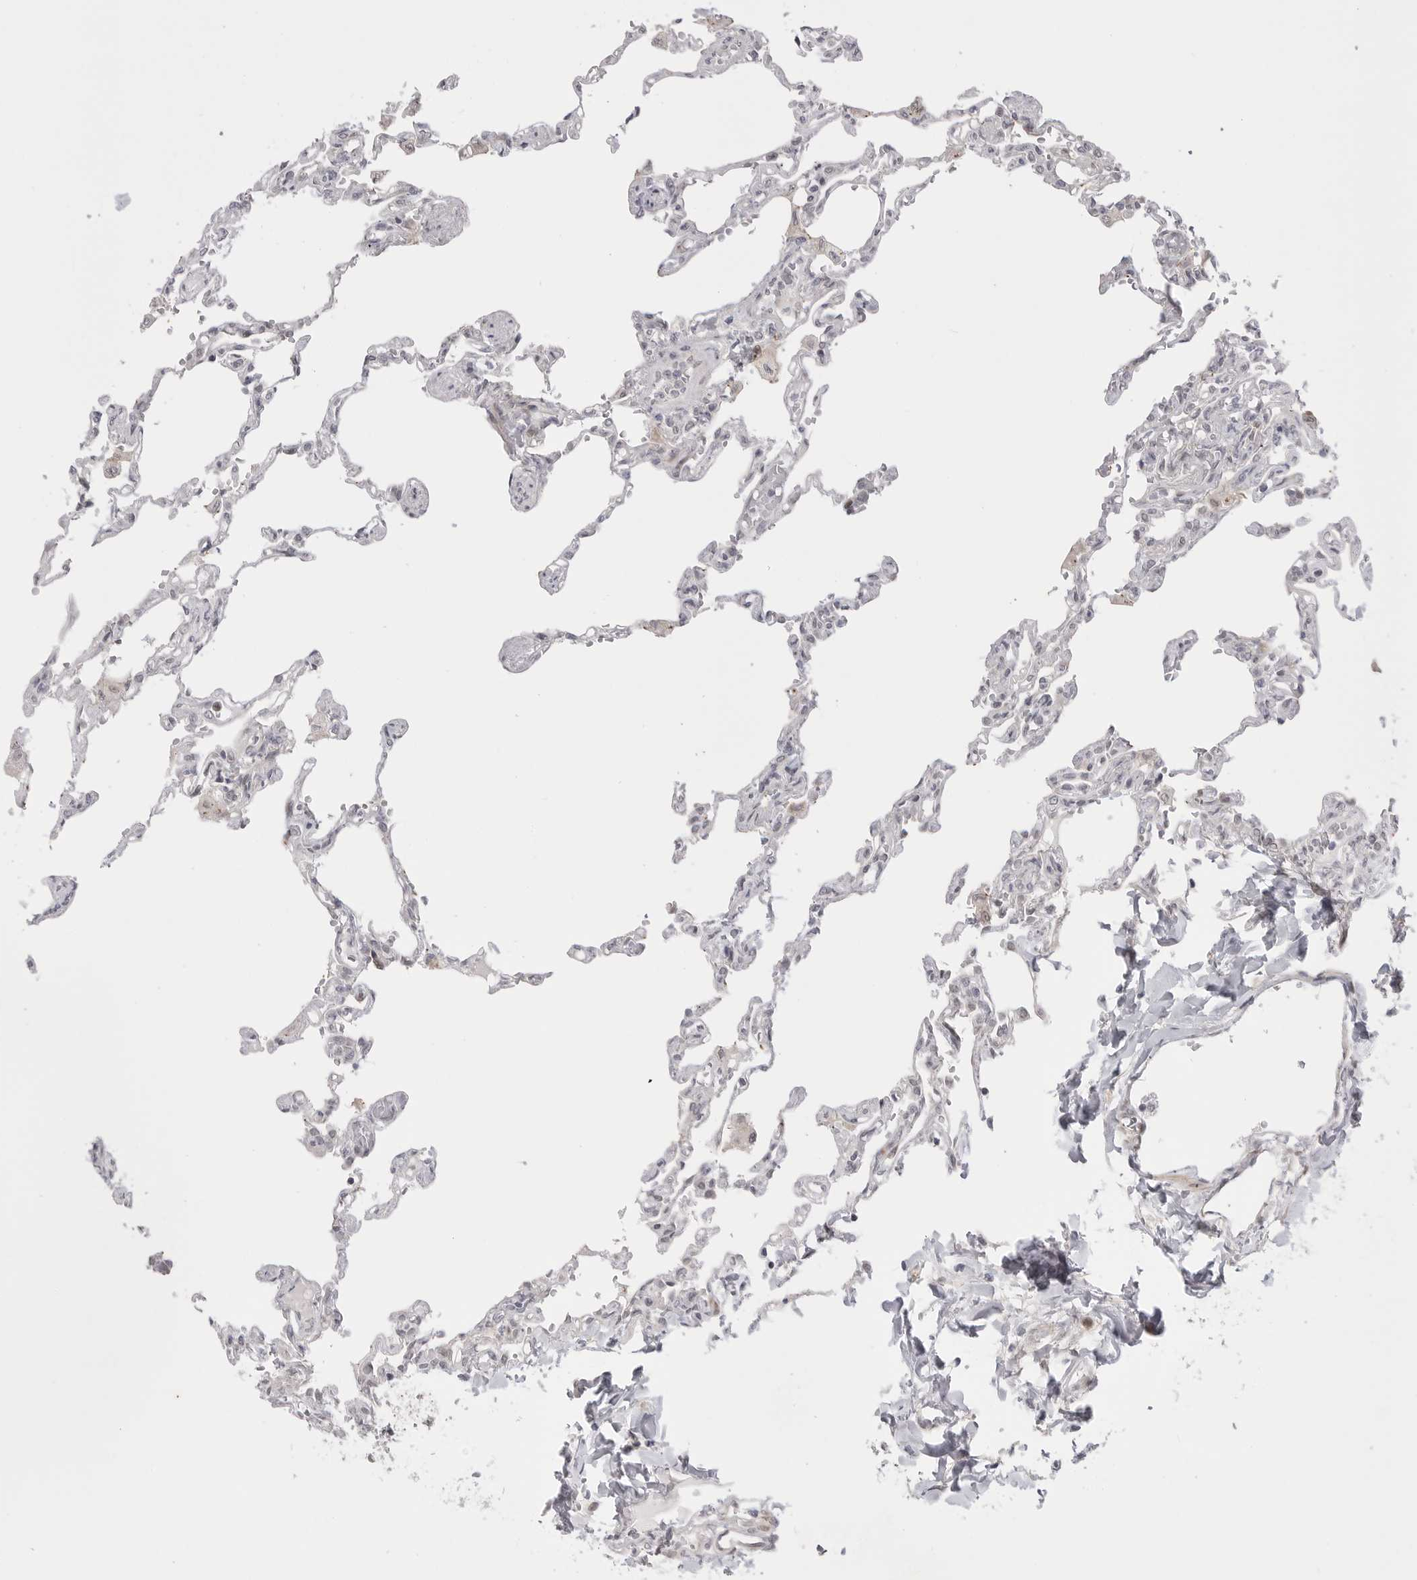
{"staining": {"intensity": "negative", "quantity": "none", "location": "none"}, "tissue": "lung", "cell_type": "Alveolar cells", "image_type": "normal", "snomed": [{"axis": "morphology", "description": "Normal tissue, NOS"}, {"axis": "topography", "description": "Lung"}], "caption": "Immunohistochemistry (IHC) histopathology image of unremarkable lung: human lung stained with DAB (3,3'-diaminobenzidine) displays no significant protein expression in alveolar cells. (Brightfield microscopy of DAB IHC at high magnification).", "gene": "GGT6", "patient": {"sex": "male", "age": 21}}